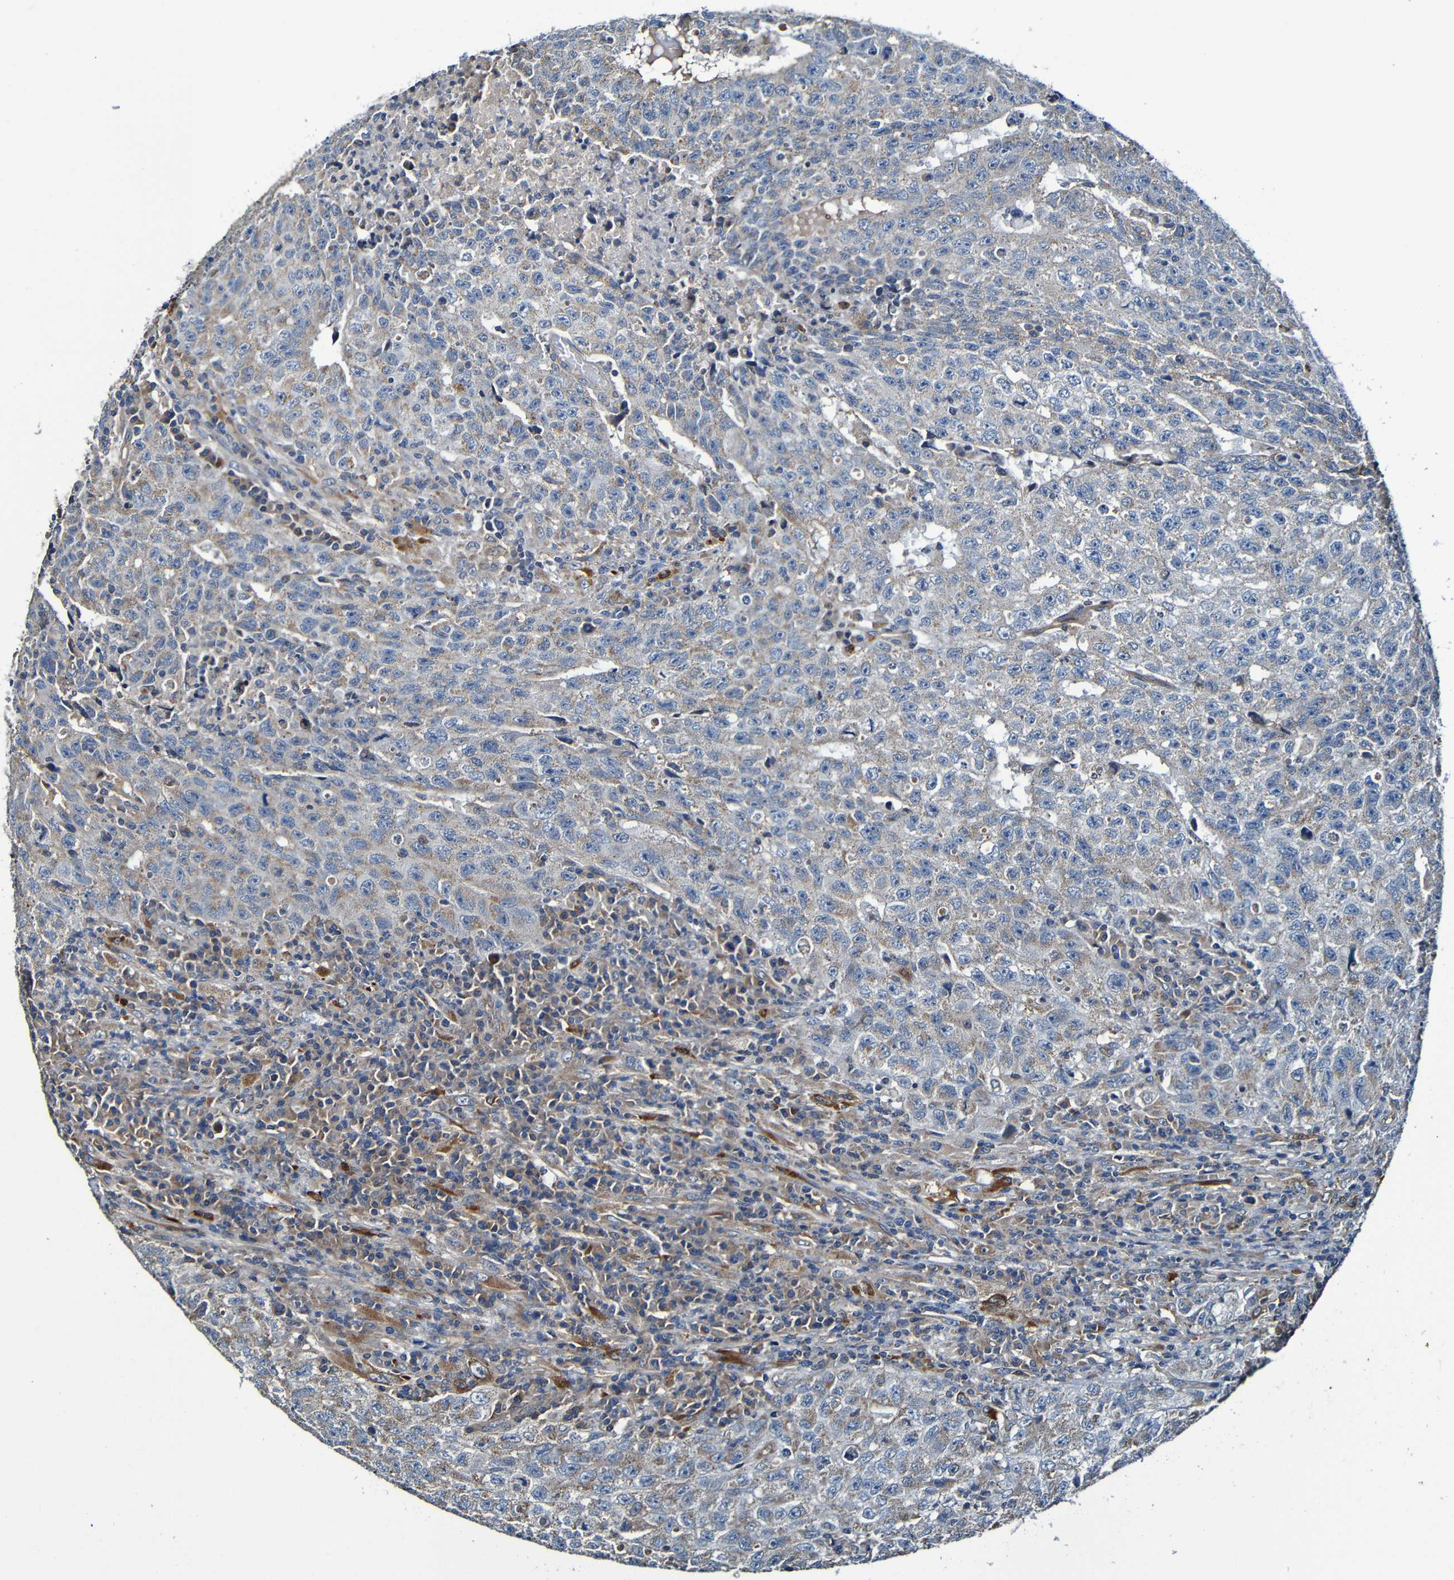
{"staining": {"intensity": "weak", "quantity": ">75%", "location": "cytoplasmic/membranous"}, "tissue": "testis cancer", "cell_type": "Tumor cells", "image_type": "cancer", "snomed": [{"axis": "morphology", "description": "Necrosis, NOS"}, {"axis": "morphology", "description": "Carcinoma, Embryonal, NOS"}, {"axis": "topography", "description": "Testis"}], "caption": "An image showing weak cytoplasmic/membranous expression in approximately >75% of tumor cells in testis embryonal carcinoma, as visualized by brown immunohistochemical staining.", "gene": "ADAM15", "patient": {"sex": "male", "age": 19}}